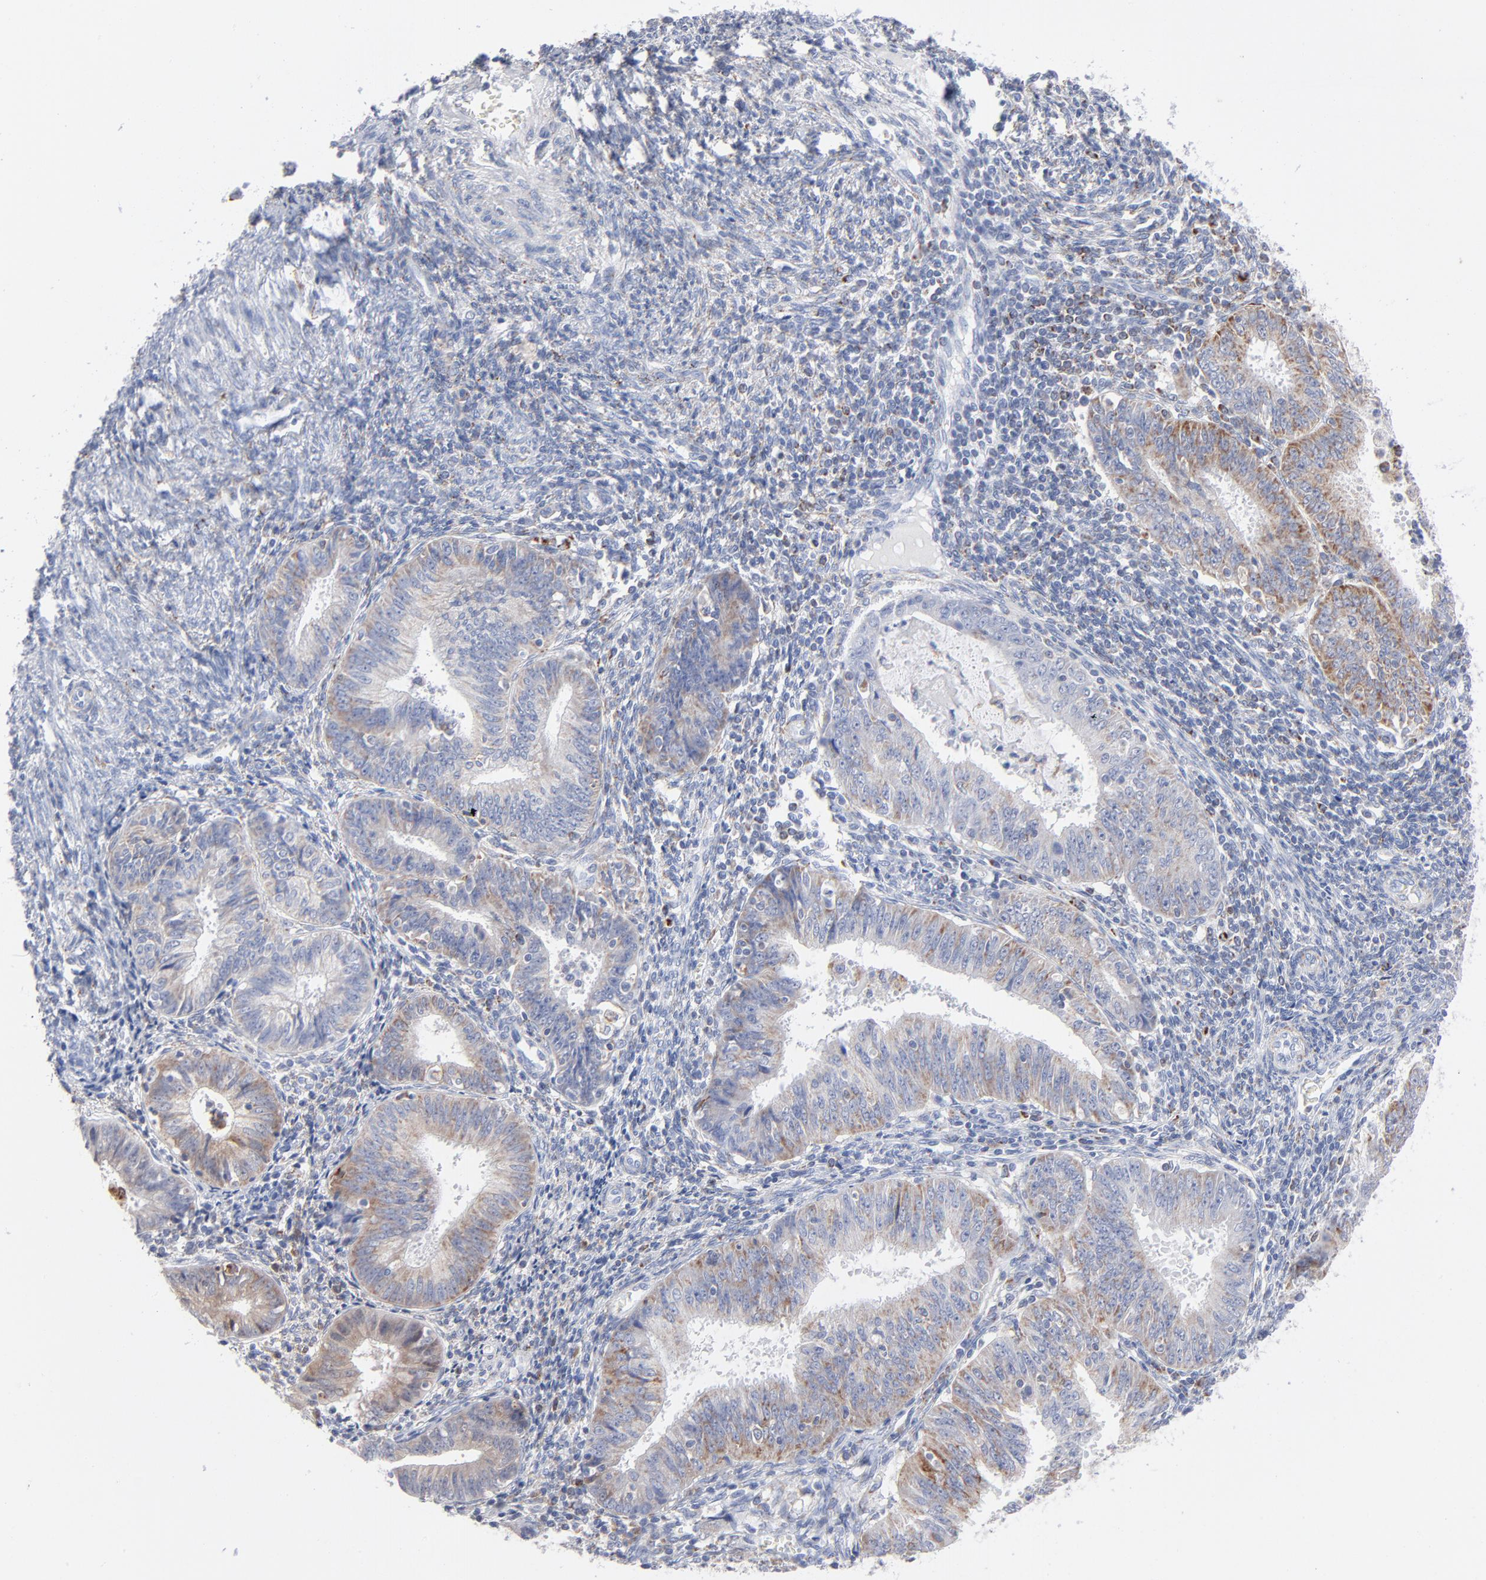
{"staining": {"intensity": "weak", "quantity": "<25%", "location": "cytoplasmic/membranous"}, "tissue": "endometrial cancer", "cell_type": "Tumor cells", "image_type": "cancer", "snomed": [{"axis": "morphology", "description": "Adenocarcinoma, NOS"}, {"axis": "topography", "description": "Endometrium"}], "caption": "Human adenocarcinoma (endometrial) stained for a protein using IHC displays no staining in tumor cells.", "gene": "CHCHD10", "patient": {"sex": "female", "age": 42}}